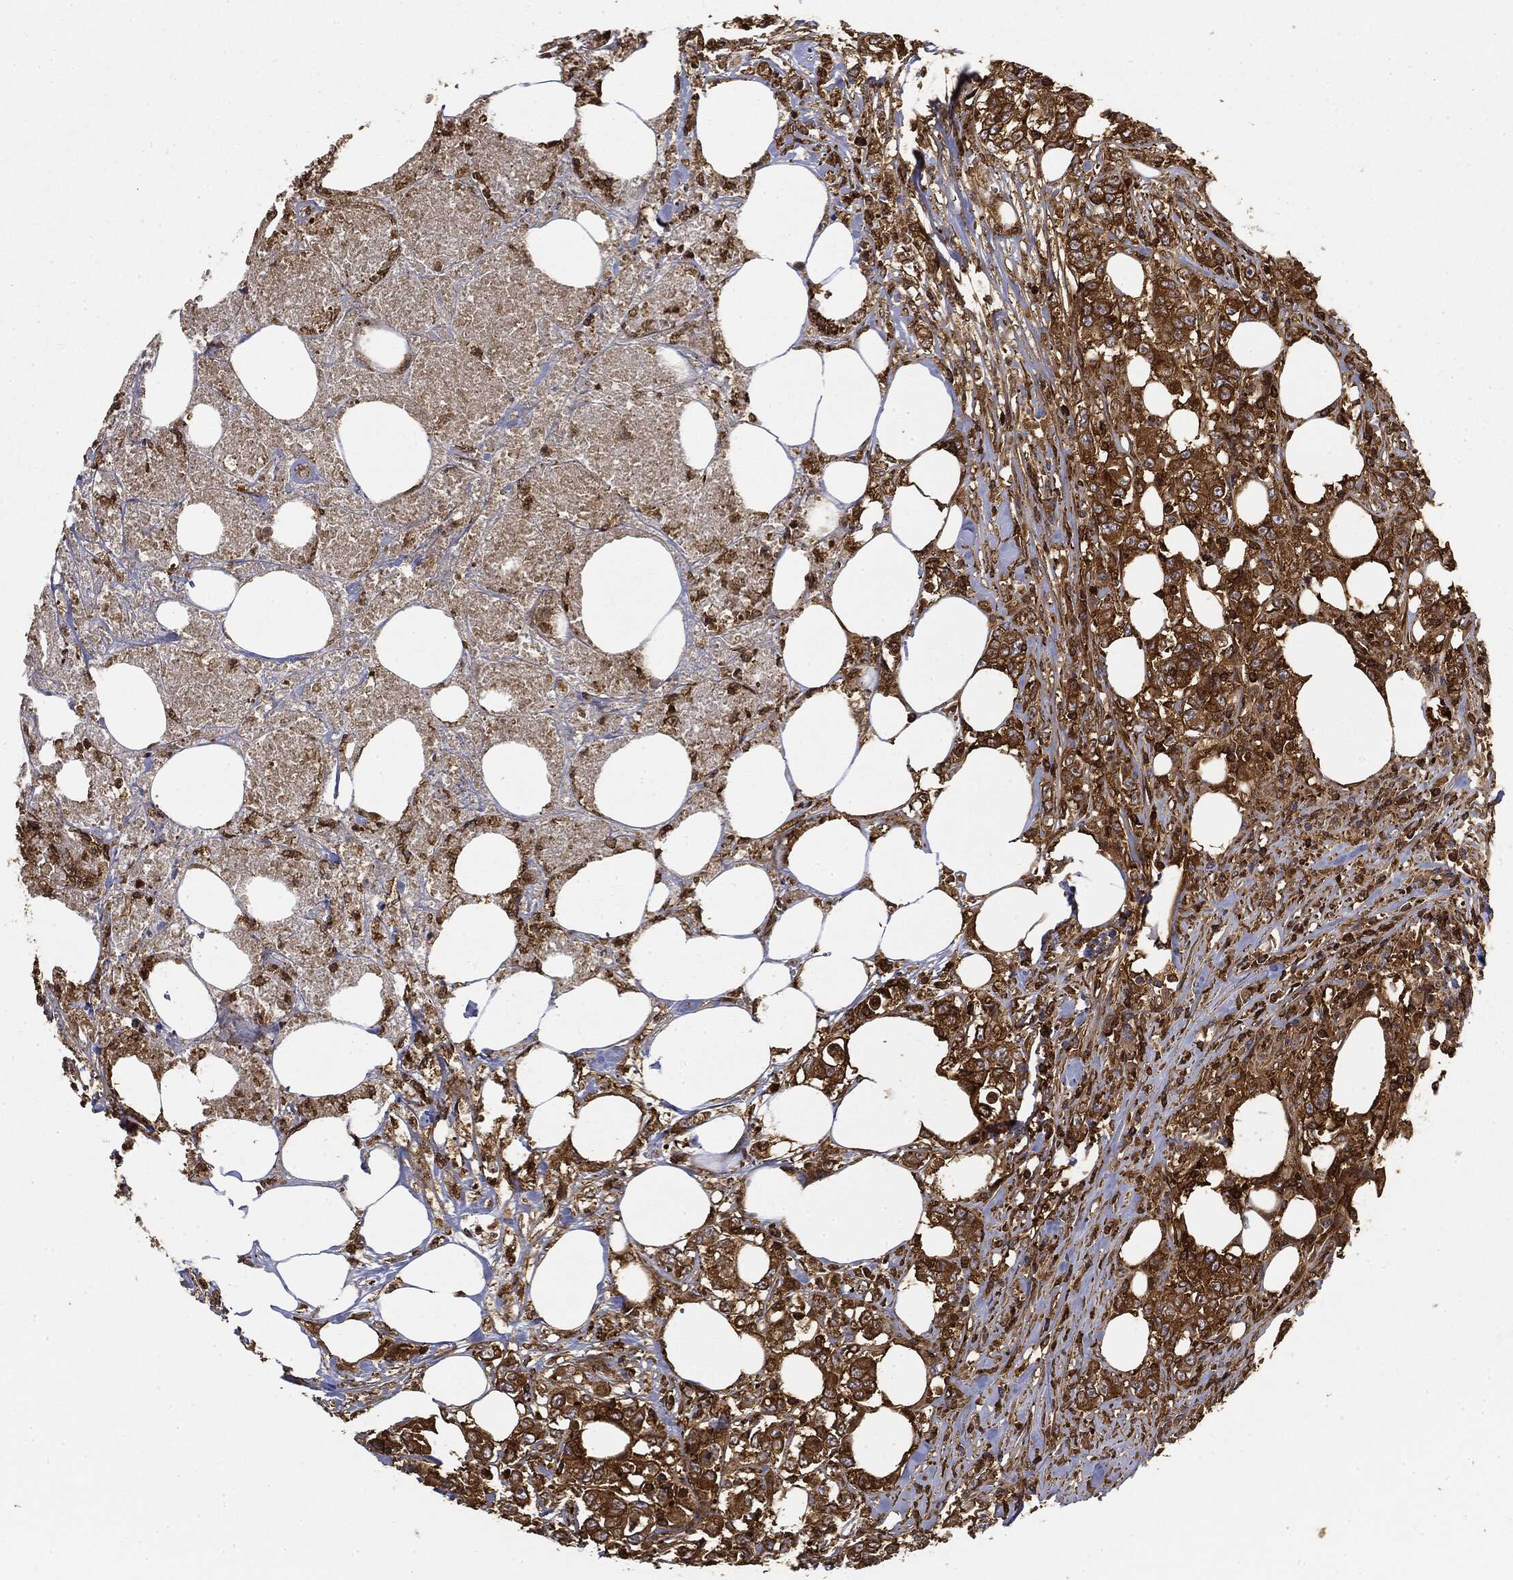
{"staining": {"intensity": "strong", "quantity": ">75%", "location": "cytoplasmic/membranous"}, "tissue": "colorectal cancer", "cell_type": "Tumor cells", "image_type": "cancer", "snomed": [{"axis": "morphology", "description": "Adenocarcinoma, NOS"}, {"axis": "topography", "description": "Colon"}], "caption": "IHC (DAB) staining of human adenocarcinoma (colorectal) displays strong cytoplasmic/membranous protein staining in approximately >75% of tumor cells.", "gene": "WDR1", "patient": {"sex": "female", "age": 48}}